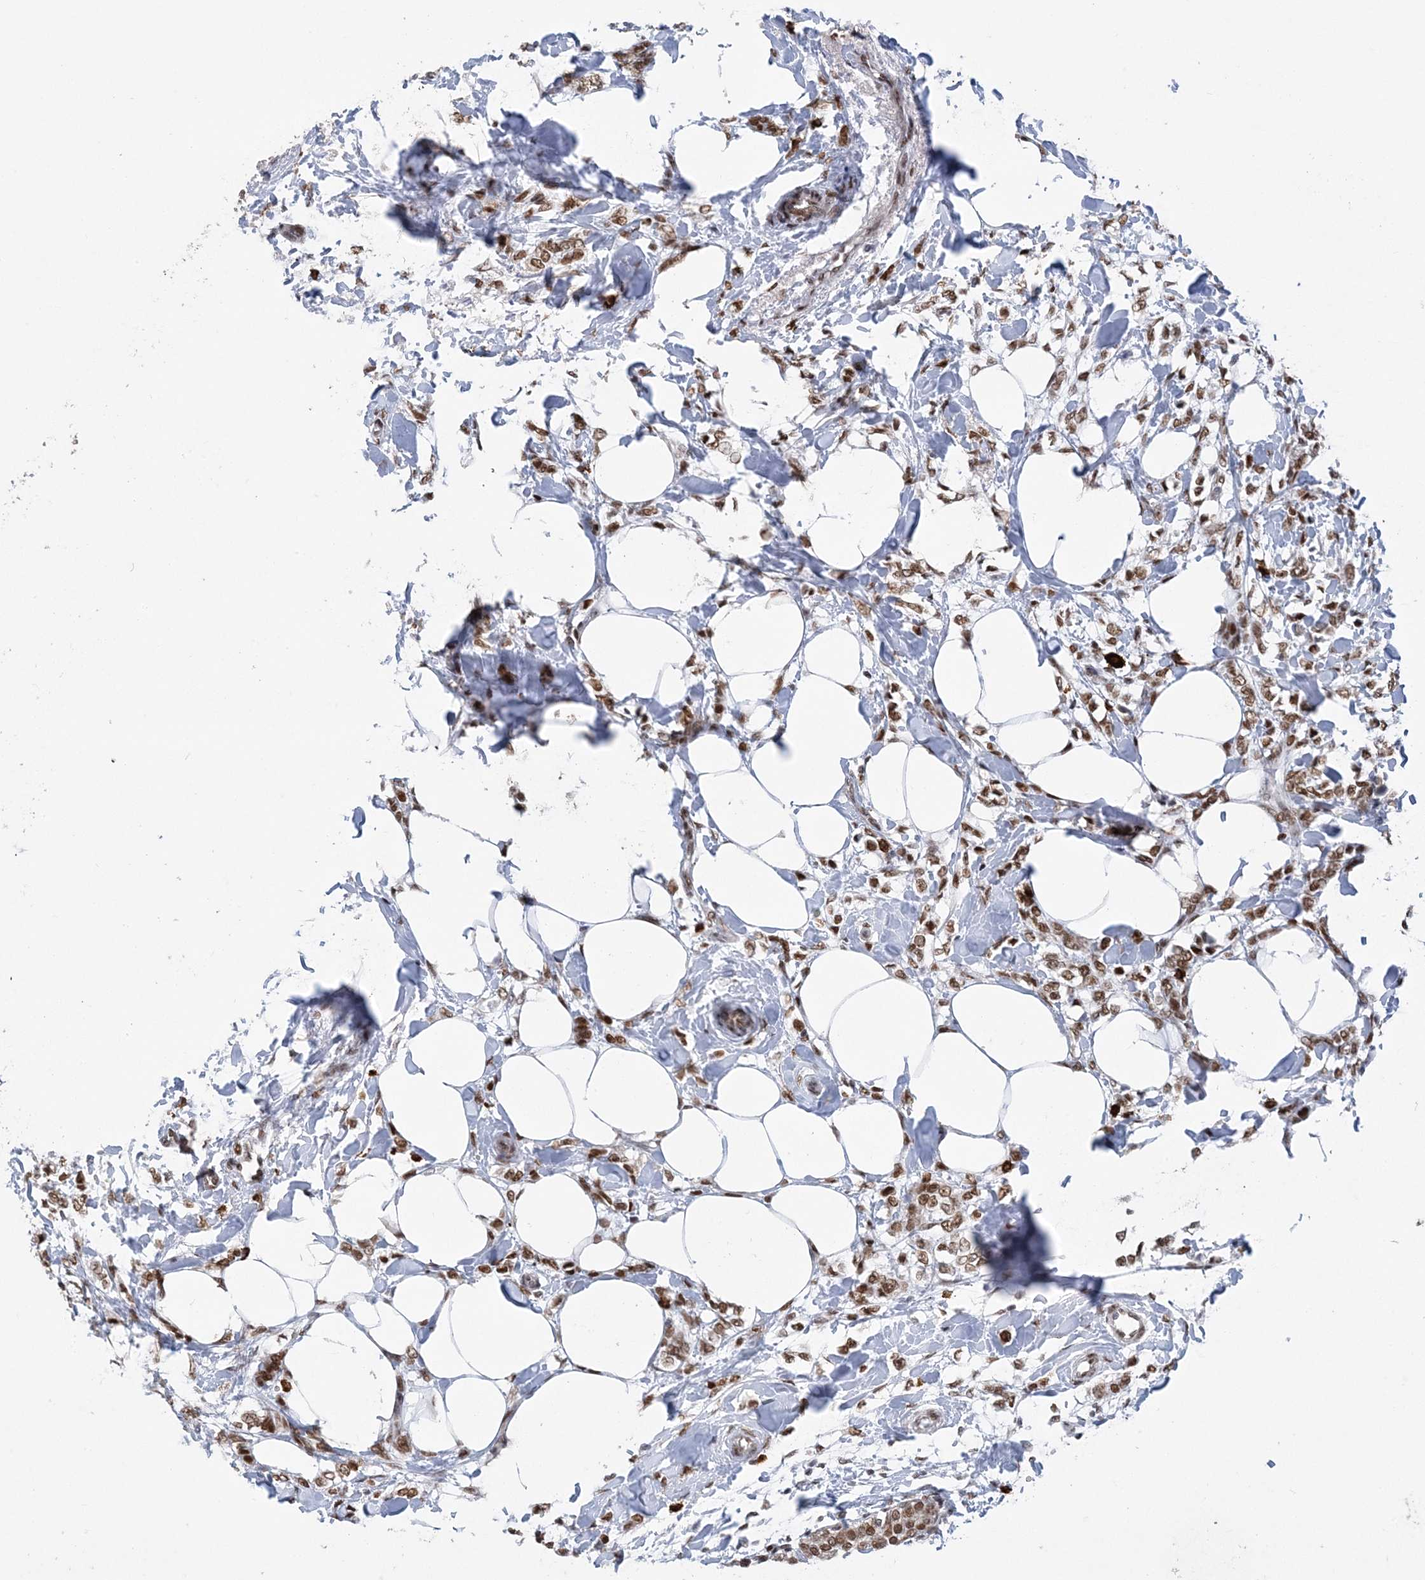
{"staining": {"intensity": "moderate", "quantity": ">75%", "location": "nuclear"}, "tissue": "breast cancer", "cell_type": "Tumor cells", "image_type": "cancer", "snomed": [{"axis": "morphology", "description": "Lobular carcinoma, in situ"}, {"axis": "morphology", "description": "Lobular carcinoma"}, {"axis": "topography", "description": "Breast"}], "caption": "This micrograph displays immunohistochemistry (IHC) staining of breast lobular carcinoma in situ, with medium moderate nuclear positivity in about >75% of tumor cells.", "gene": "ZBTB7A", "patient": {"sex": "female", "age": 41}}